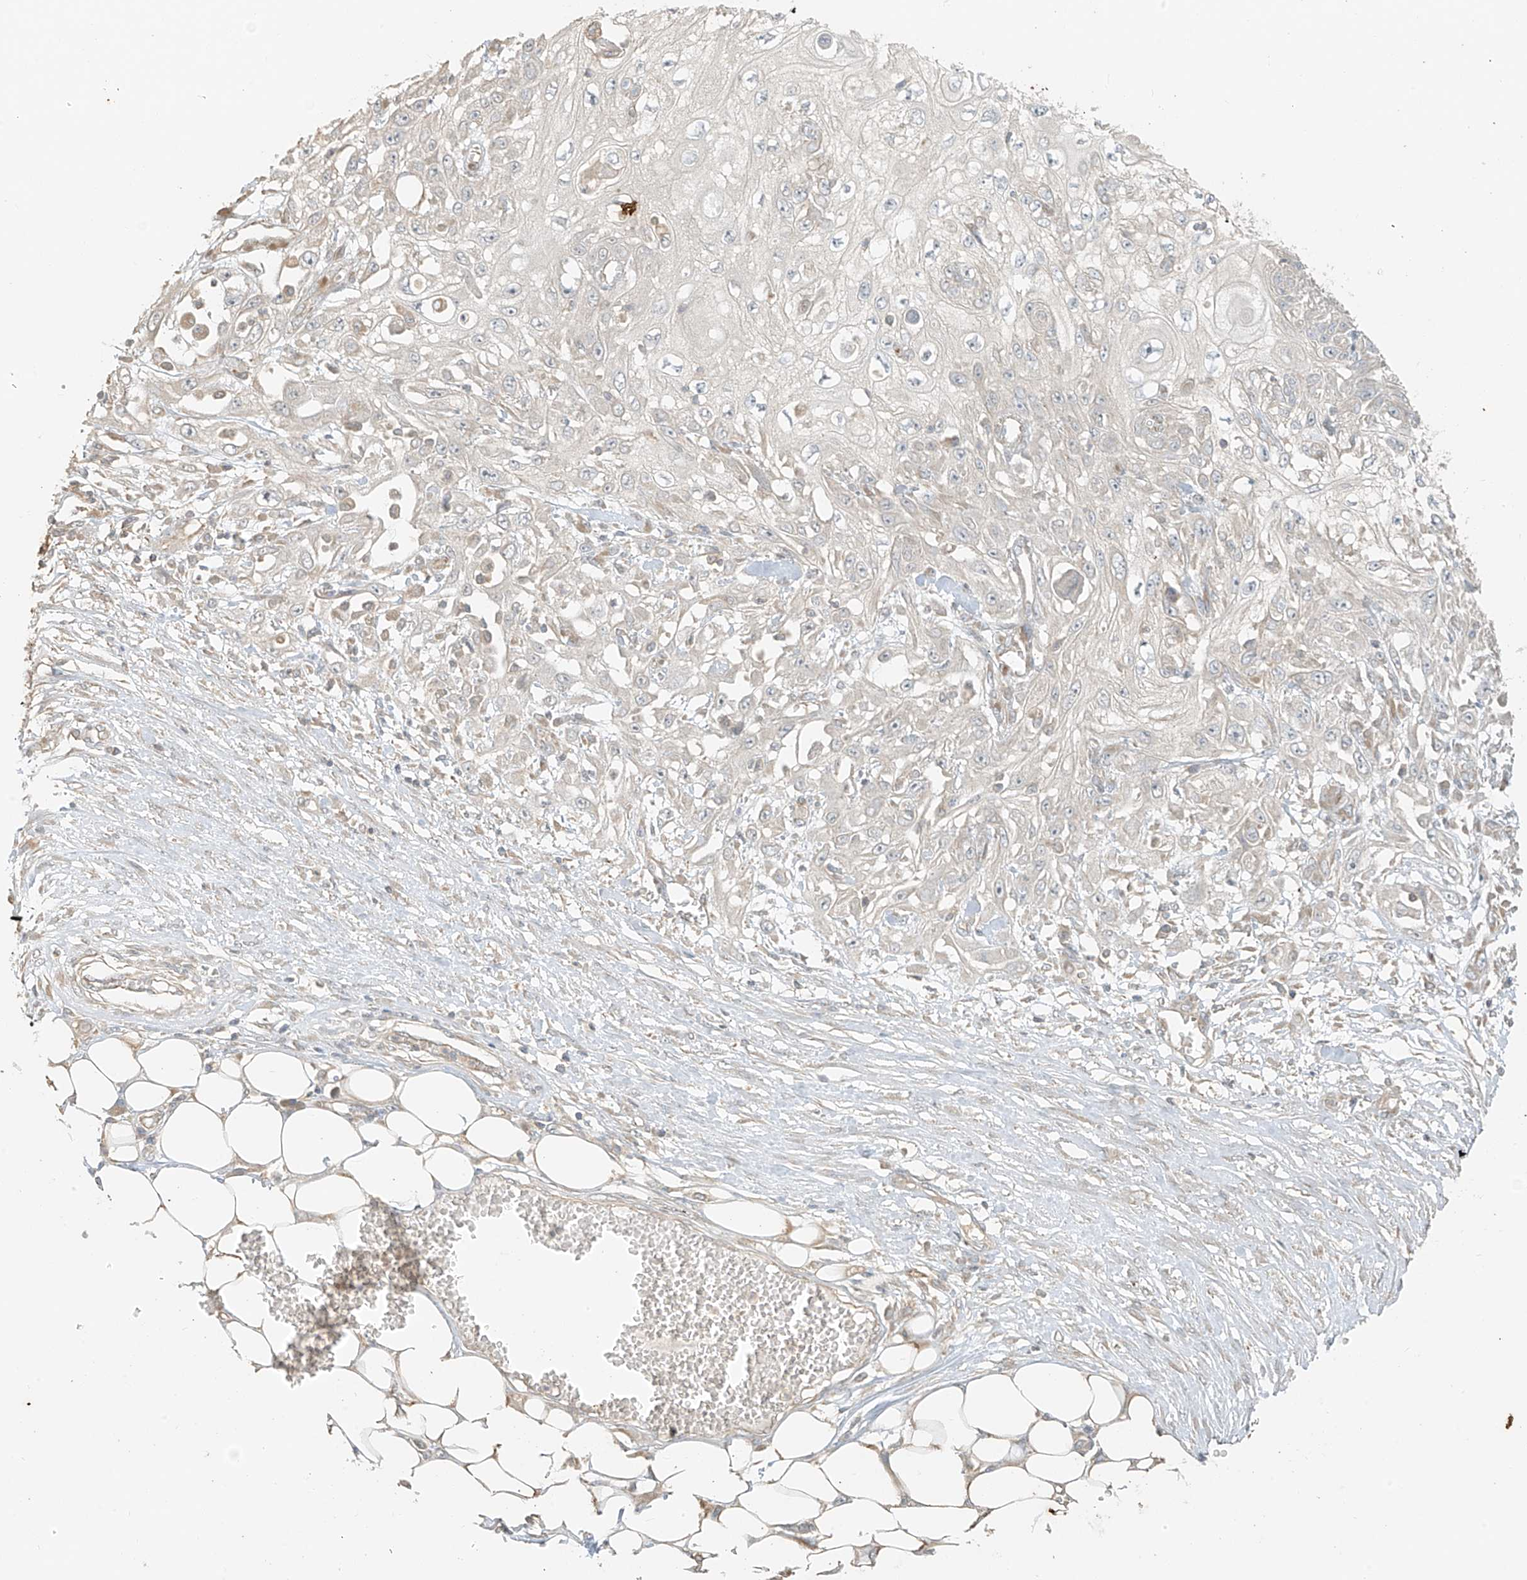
{"staining": {"intensity": "negative", "quantity": "none", "location": "none"}, "tissue": "skin cancer", "cell_type": "Tumor cells", "image_type": "cancer", "snomed": [{"axis": "morphology", "description": "Squamous cell carcinoma, NOS"}, {"axis": "morphology", "description": "Squamous cell carcinoma, metastatic, NOS"}, {"axis": "topography", "description": "Skin"}, {"axis": "topography", "description": "Lymph node"}], "caption": "This is an immunohistochemistry photomicrograph of human squamous cell carcinoma (skin). There is no positivity in tumor cells.", "gene": "ANKZF1", "patient": {"sex": "male", "age": 75}}